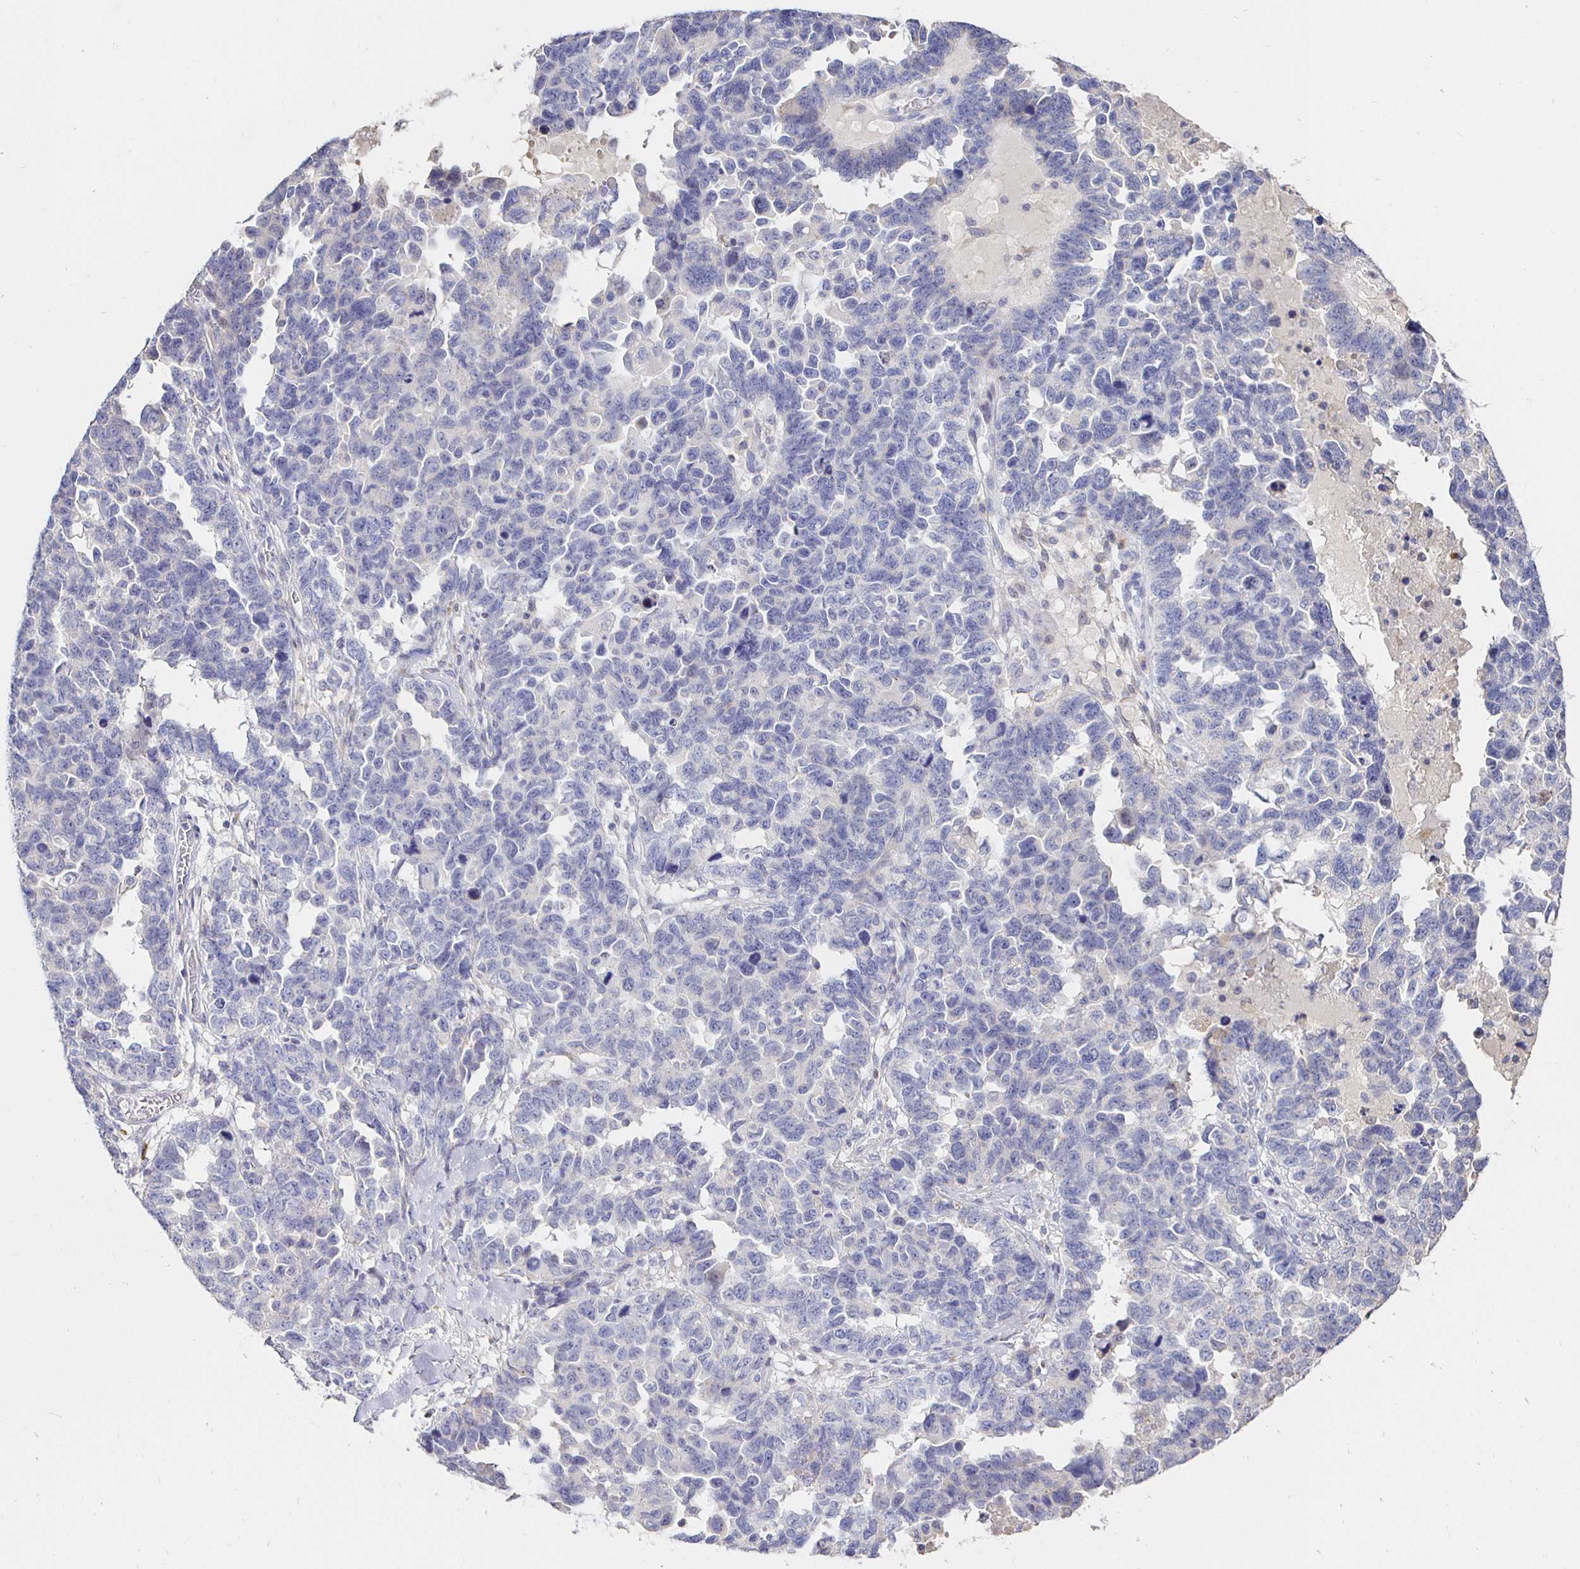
{"staining": {"intensity": "negative", "quantity": "none", "location": "none"}, "tissue": "ovarian cancer", "cell_type": "Tumor cells", "image_type": "cancer", "snomed": [{"axis": "morphology", "description": "Cystadenocarcinoma, serous, NOS"}, {"axis": "topography", "description": "Ovary"}], "caption": "DAB immunohistochemical staining of human ovarian cancer reveals no significant expression in tumor cells.", "gene": "CXCR3", "patient": {"sex": "female", "age": 69}}